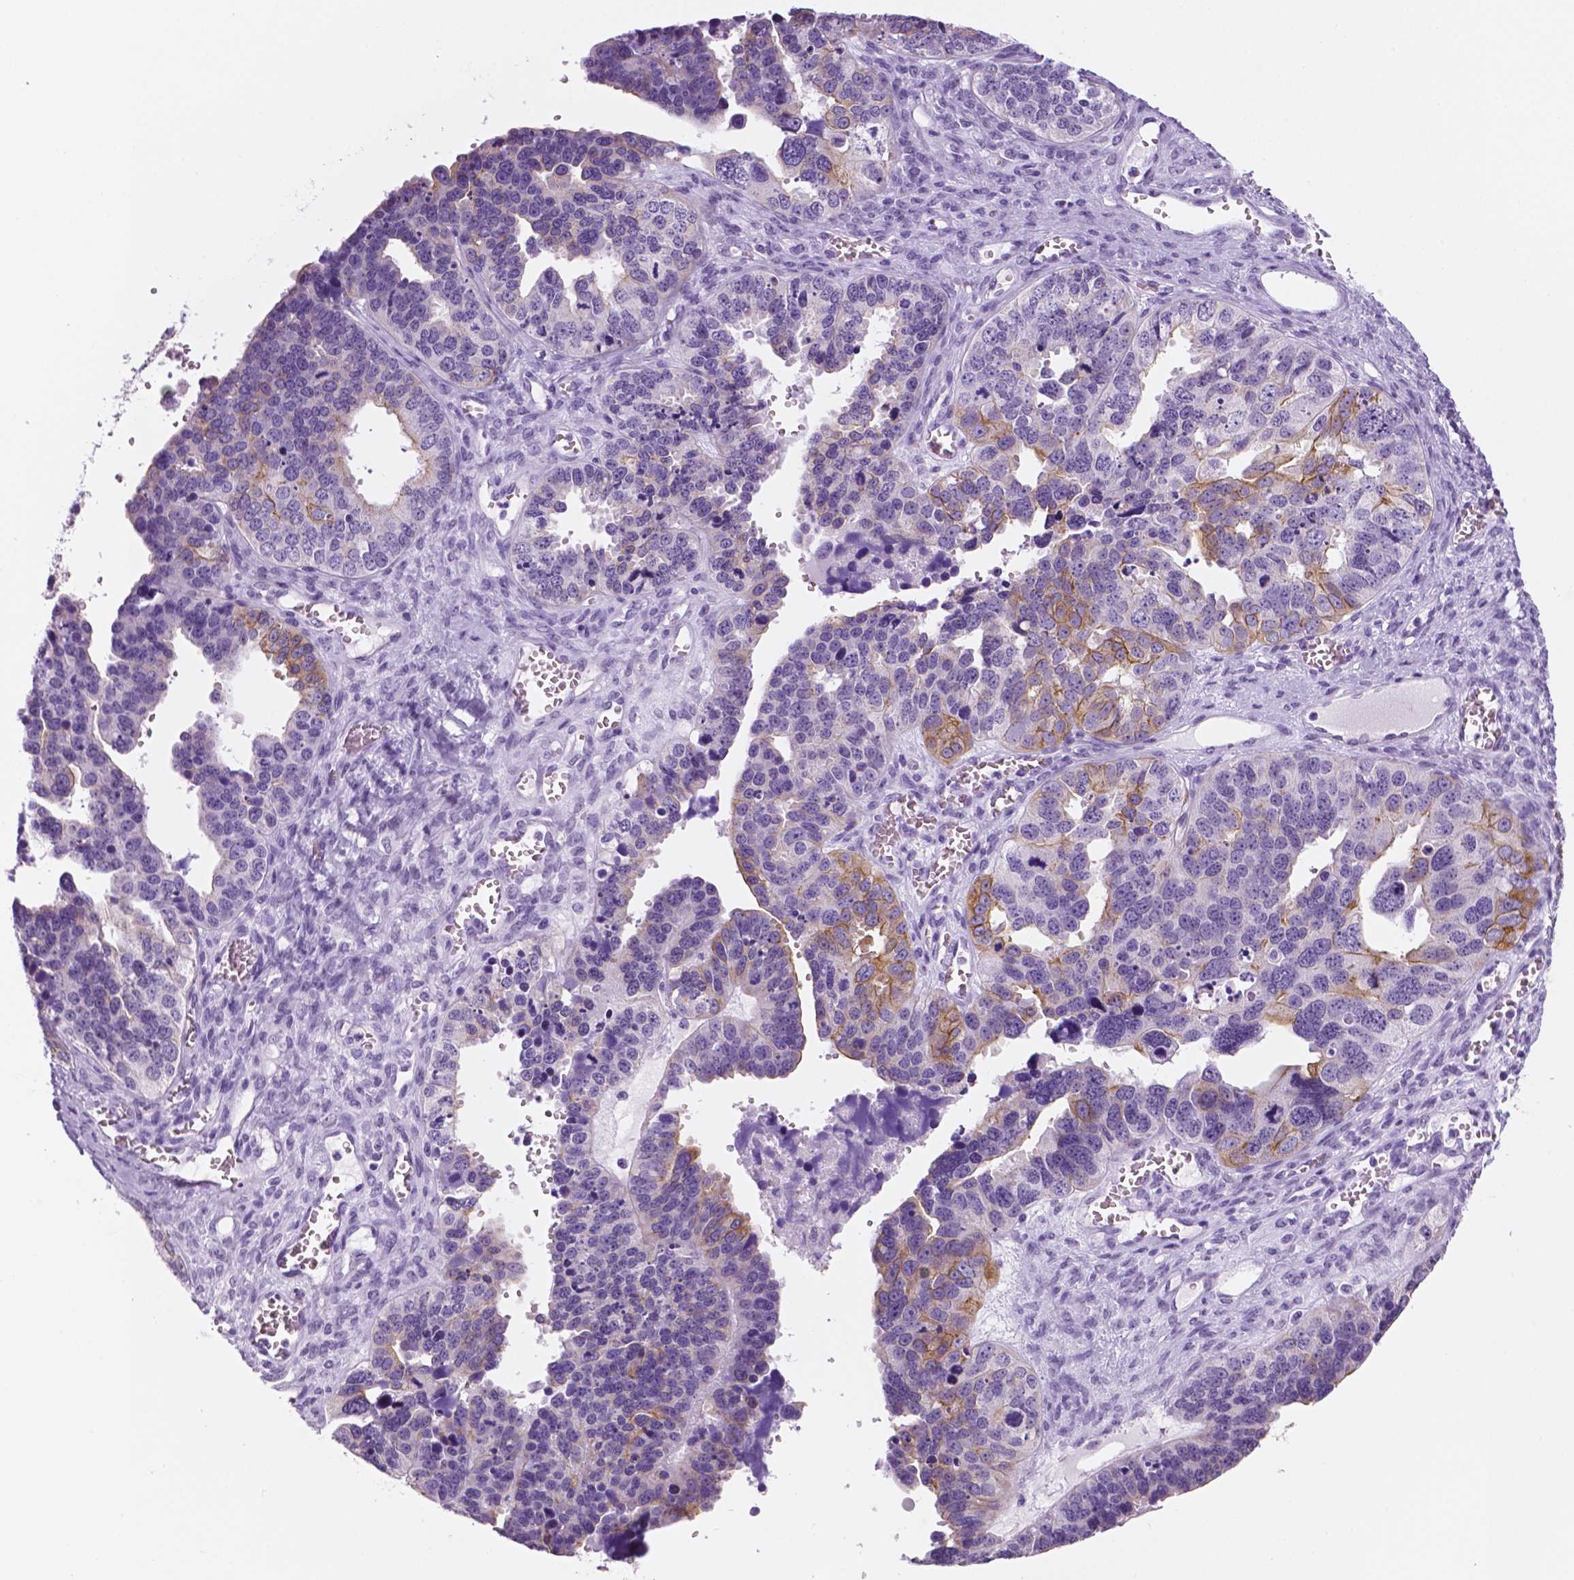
{"staining": {"intensity": "moderate", "quantity": "<25%", "location": "cytoplasmic/membranous"}, "tissue": "ovarian cancer", "cell_type": "Tumor cells", "image_type": "cancer", "snomed": [{"axis": "morphology", "description": "Cystadenocarcinoma, serous, NOS"}, {"axis": "topography", "description": "Ovary"}], "caption": "An immunohistochemistry (IHC) image of tumor tissue is shown. Protein staining in brown highlights moderate cytoplasmic/membranous positivity in ovarian cancer (serous cystadenocarcinoma) within tumor cells.", "gene": "PPL", "patient": {"sex": "female", "age": 76}}